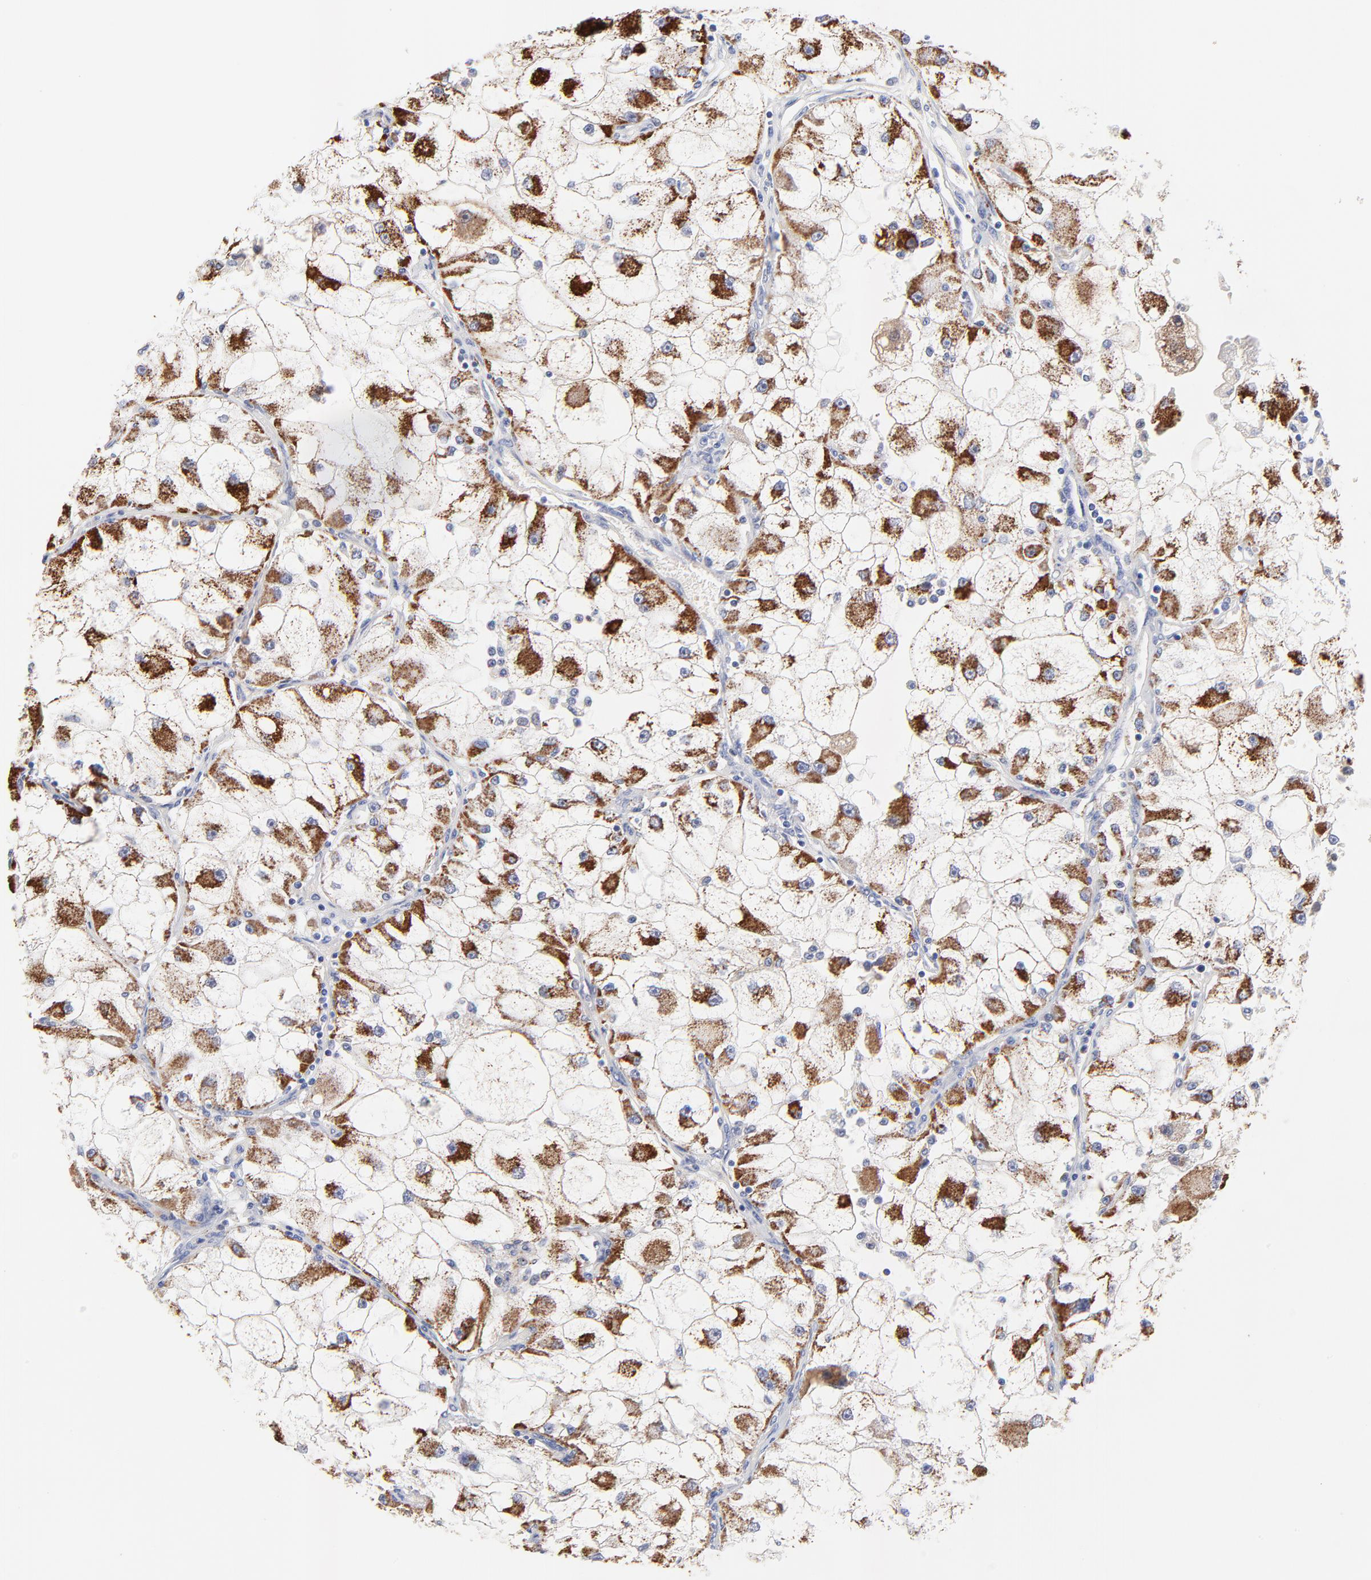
{"staining": {"intensity": "strong", "quantity": "25%-75%", "location": "cytoplasmic/membranous"}, "tissue": "renal cancer", "cell_type": "Tumor cells", "image_type": "cancer", "snomed": [{"axis": "morphology", "description": "Adenocarcinoma, NOS"}, {"axis": "topography", "description": "Kidney"}], "caption": "Immunohistochemistry (IHC) staining of renal adenocarcinoma, which reveals high levels of strong cytoplasmic/membranous staining in approximately 25%-75% of tumor cells indicating strong cytoplasmic/membranous protein staining. The staining was performed using DAB (brown) for protein detection and nuclei were counterstained in hematoxylin (blue).", "gene": "FBXO10", "patient": {"sex": "female", "age": 73}}